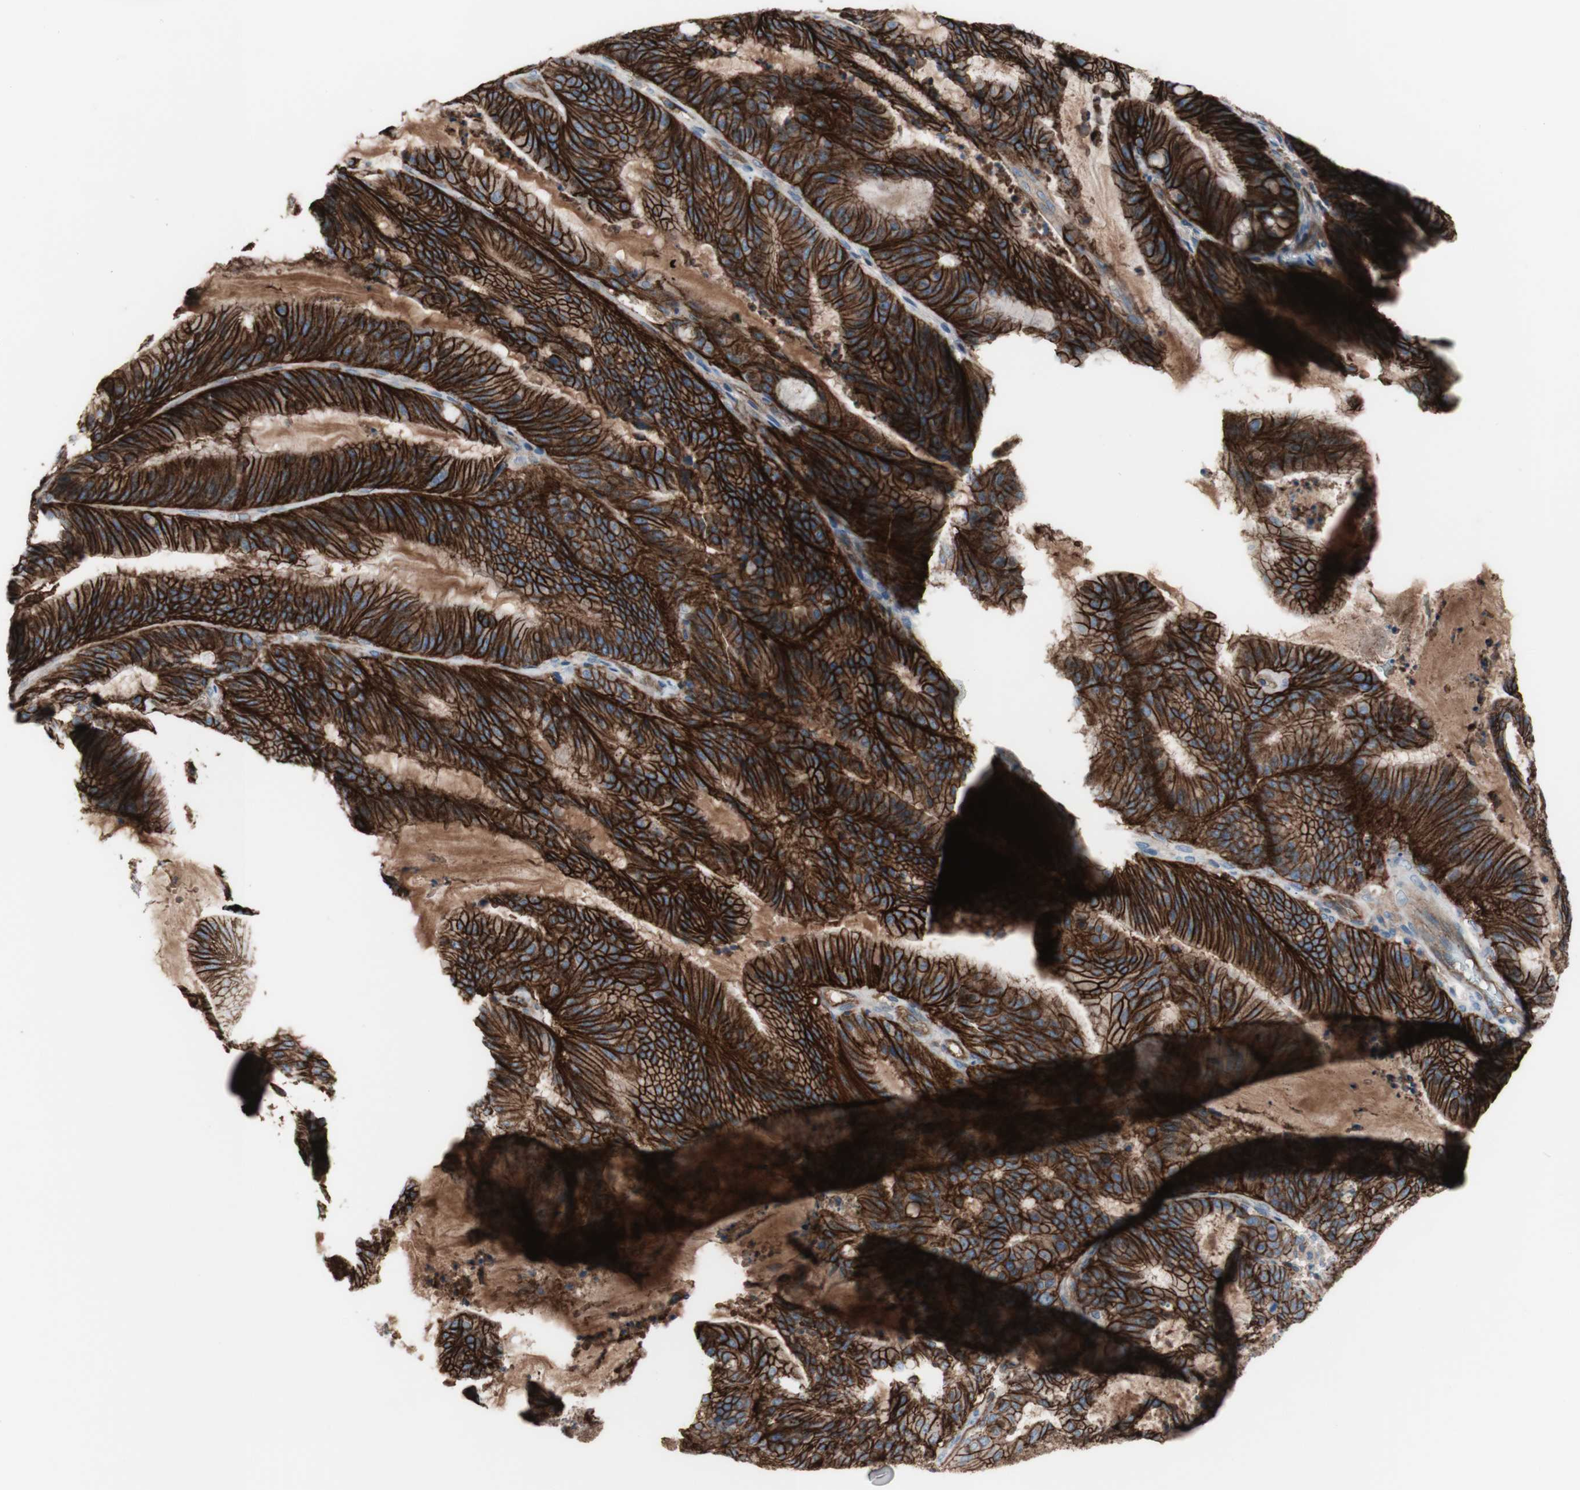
{"staining": {"intensity": "strong", "quantity": ">75%", "location": "cytoplasmic/membranous"}, "tissue": "liver cancer", "cell_type": "Tumor cells", "image_type": "cancer", "snomed": [{"axis": "morphology", "description": "Cholangiocarcinoma"}, {"axis": "topography", "description": "Liver"}], "caption": "IHC histopathology image of neoplastic tissue: human cholangiocarcinoma (liver) stained using immunohistochemistry displays high levels of strong protein expression localized specifically in the cytoplasmic/membranous of tumor cells, appearing as a cytoplasmic/membranous brown color.", "gene": "CD46", "patient": {"sex": "female", "age": 73}}